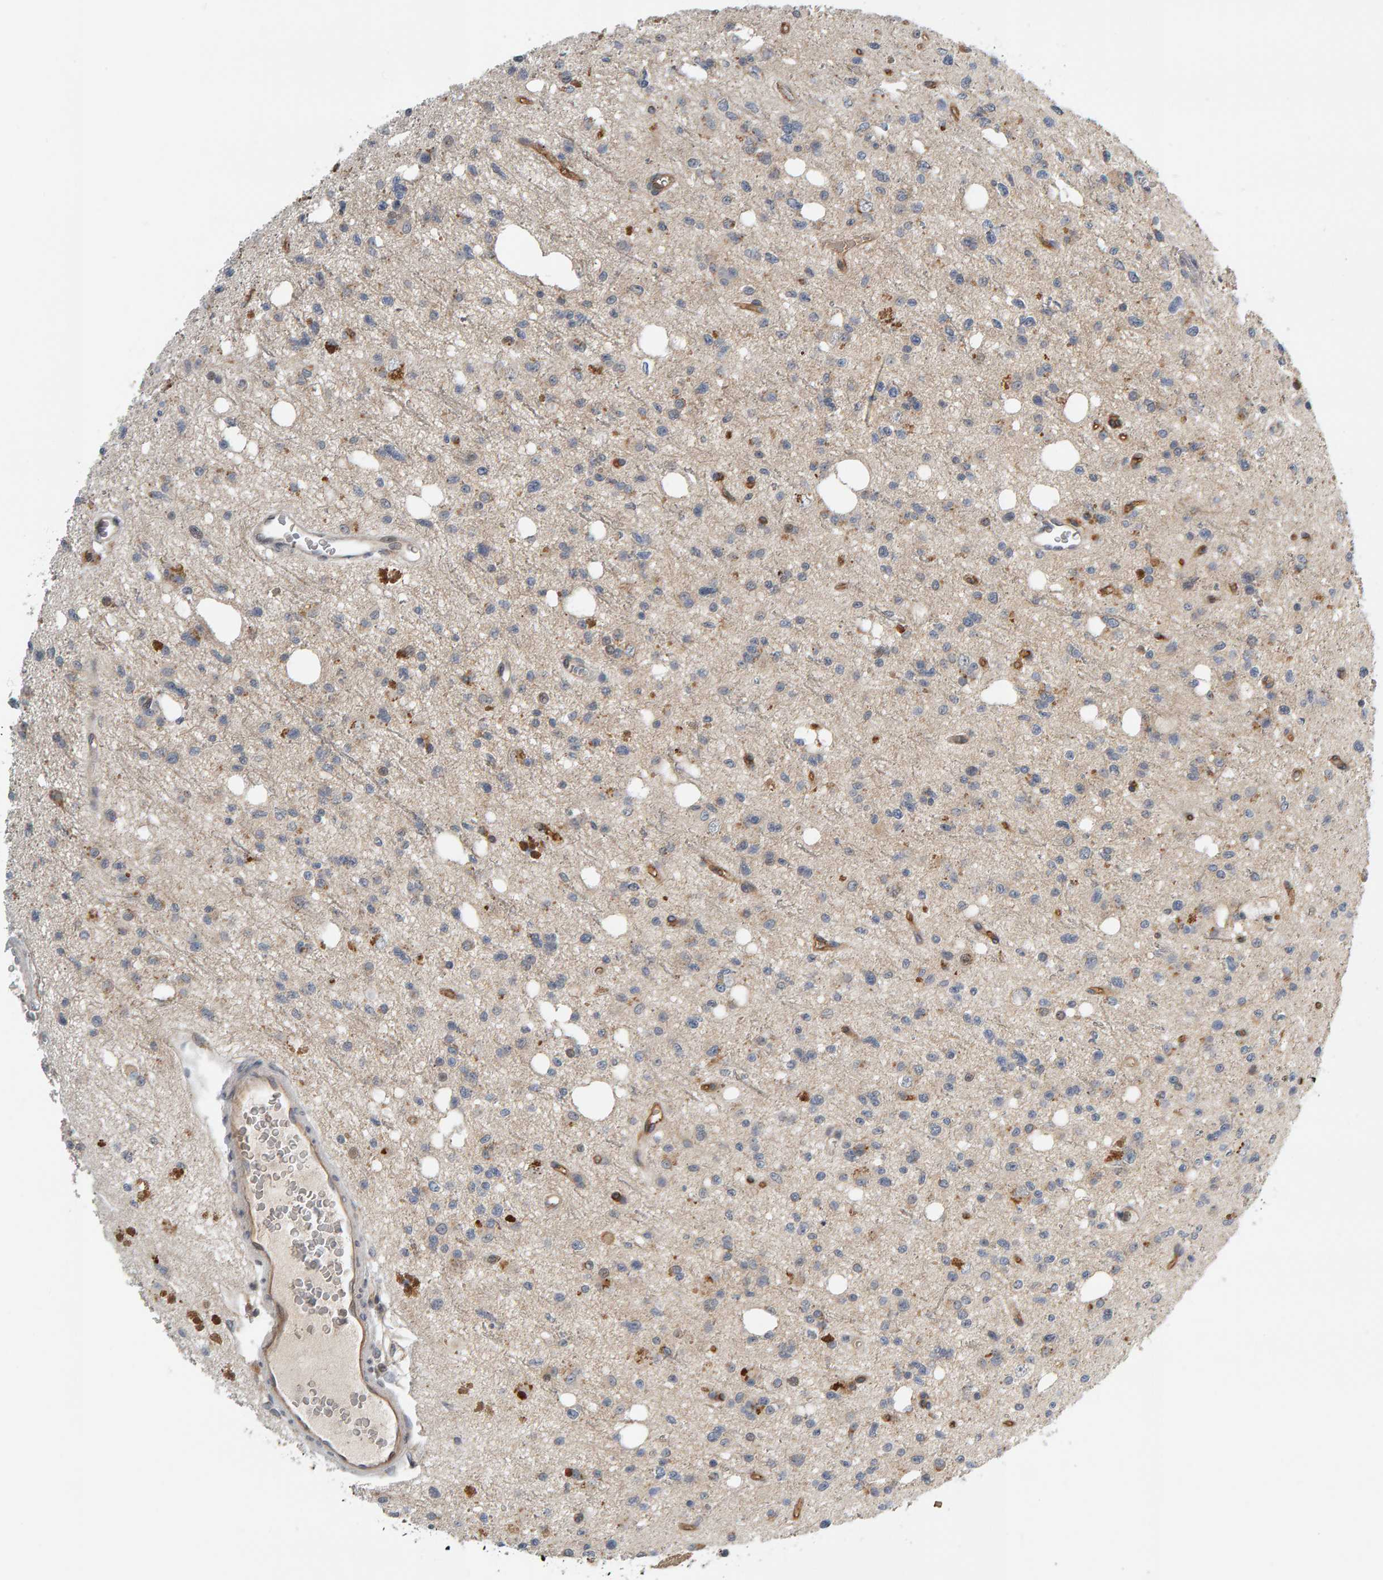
{"staining": {"intensity": "negative", "quantity": "none", "location": "none"}, "tissue": "glioma", "cell_type": "Tumor cells", "image_type": "cancer", "snomed": [{"axis": "morphology", "description": "Glioma, malignant, High grade"}, {"axis": "topography", "description": "Brain"}], "caption": "The immunohistochemistry photomicrograph has no significant positivity in tumor cells of malignant high-grade glioma tissue. (Stains: DAB (3,3'-diaminobenzidine) immunohistochemistry with hematoxylin counter stain, Microscopy: brightfield microscopy at high magnification).", "gene": "ZNF160", "patient": {"sex": "female", "age": 62}}